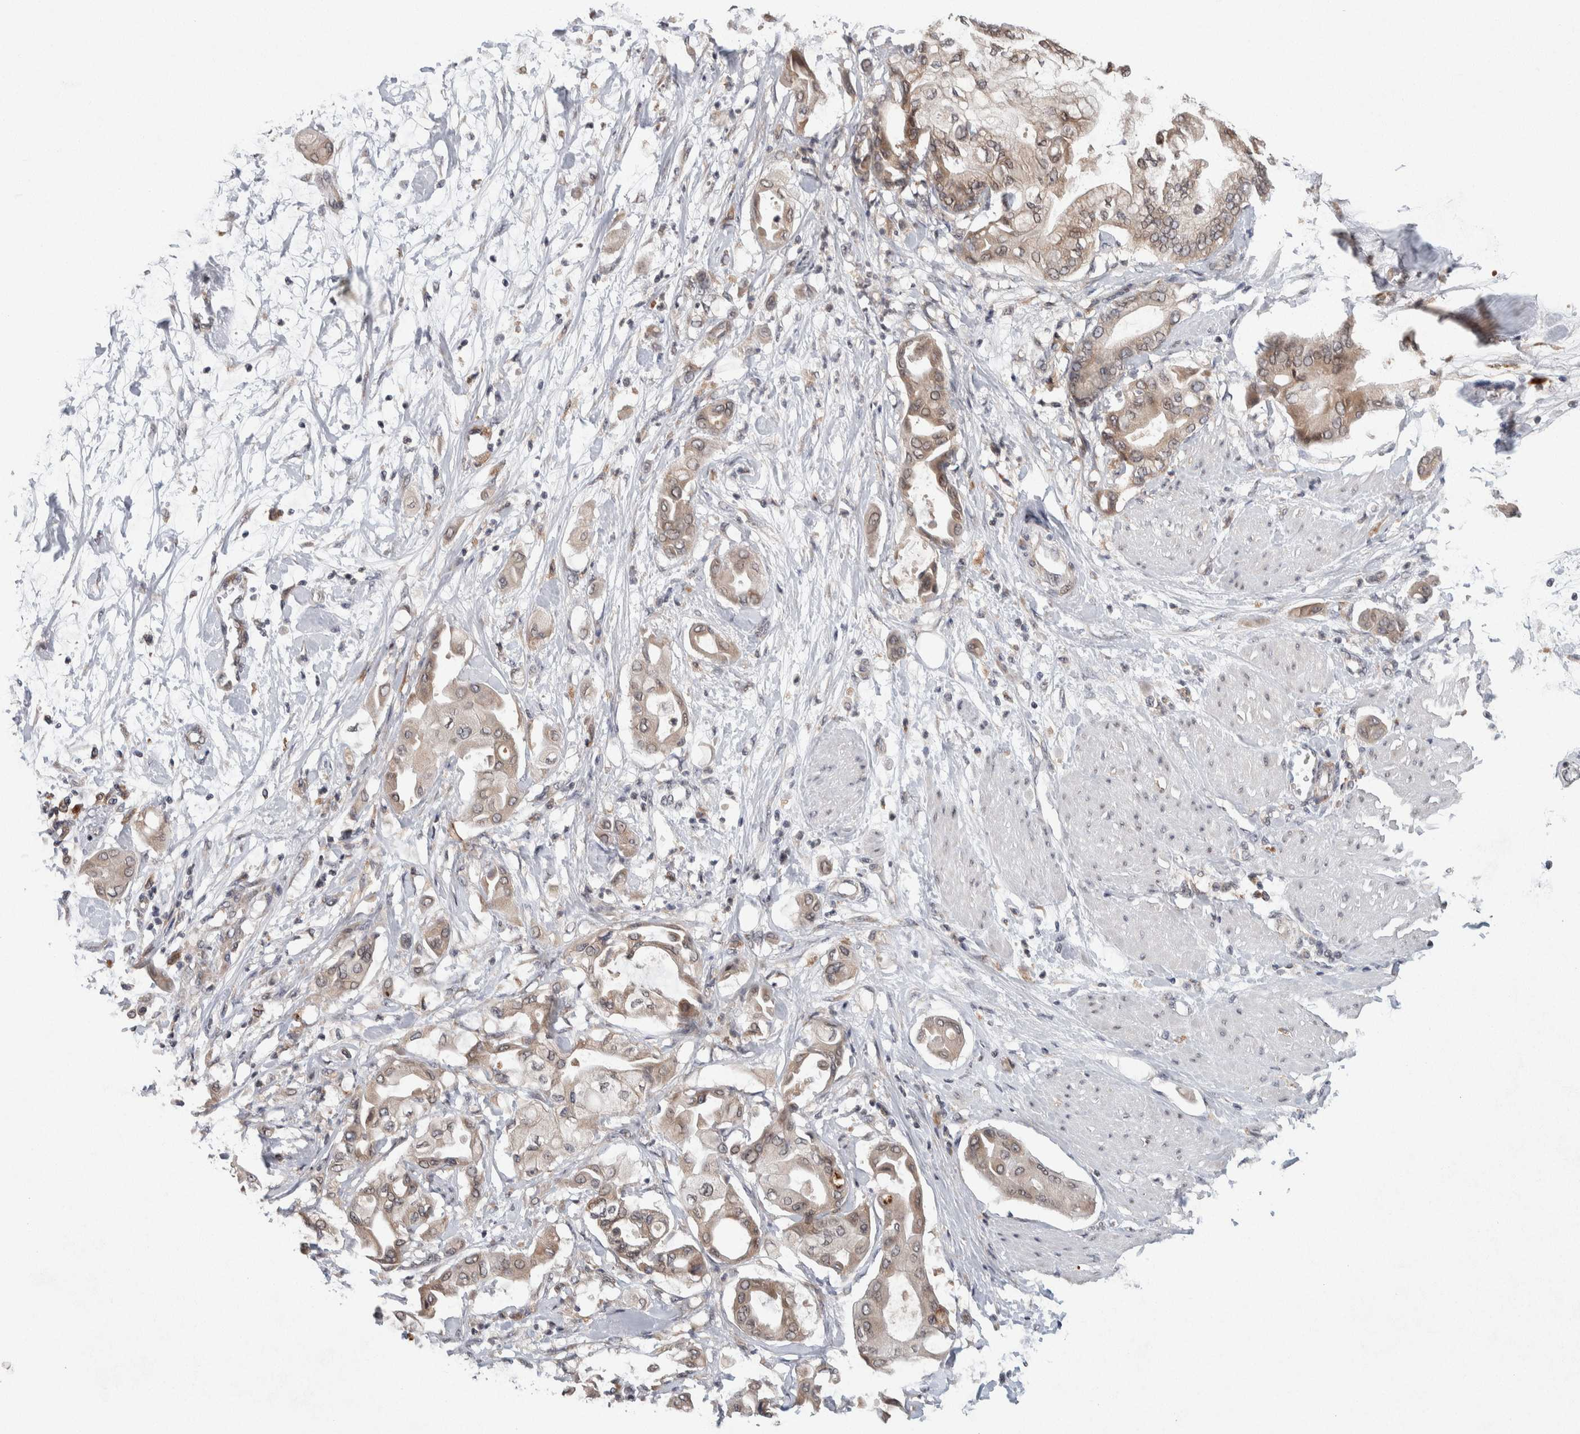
{"staining": {"intensity": "weak", "quantity": ">75%", "location": "cytoplasmic/membranous"}, "tissue": "pancreatic cancer", "cell_type": "Tumor cells", "image_type": "cancer", "snomed": [{"axis": "morphology", "description": "Adenocarcinoma, NOS"}, {"axis": "morphology", "description": "Adenocarcinoma, metastatic, NOS"}, {"axis": "topography", "description": "Lymph node"}, {"axis": "topography", "description": "Pancreas"}, {"axis": "topography", "description": "Duodenum"}], "caption": "Metastatic adenocarcinoma (pancreatic) stained with a protein marker exhibits weak staining in tumor cells.", "gene": "KCNK1", "patient": {"sex": "female", "age": 64}}